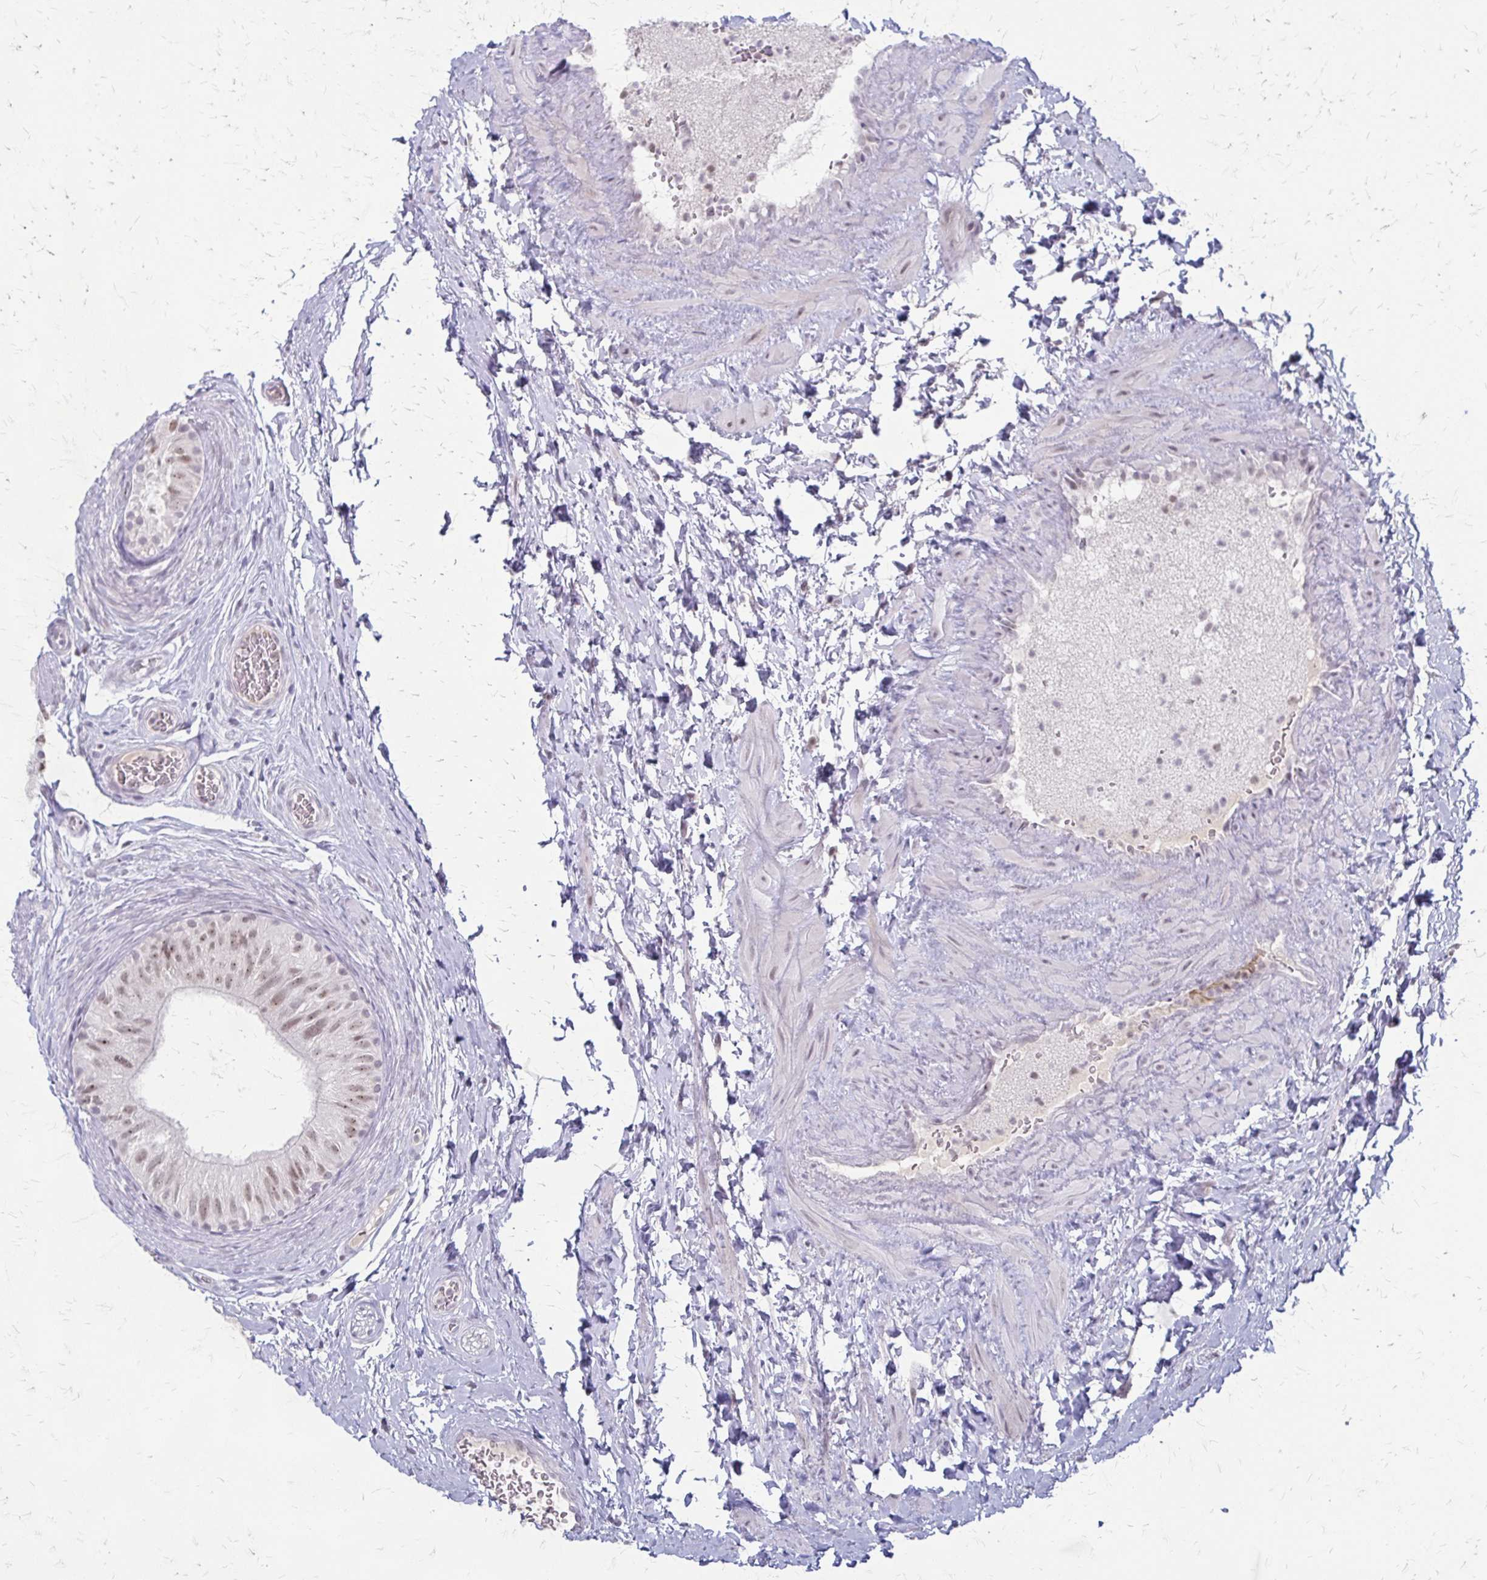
{"staining": {"intensity": "weak", "quantity": ">75%", "location": "nuclear"}, "tissue": "epididymis", "cell_type": "Glandular cells", "image_type": "normal", "snomed": [{"axis": "morphology", "description": "Normal tissue, NOS"}, {"axis": "topography", "description": "Epididymis, spermatic cord, NOS"}, {"axis": "topography", "description": "Epididymis"}], "caption": "Glandular cells exhibit low levels of weak nuclear staining in approximately >75% of cells in unremarkable human epididymis.", "gene": "EED", "patient": {"sex": "male", "age": 31}}